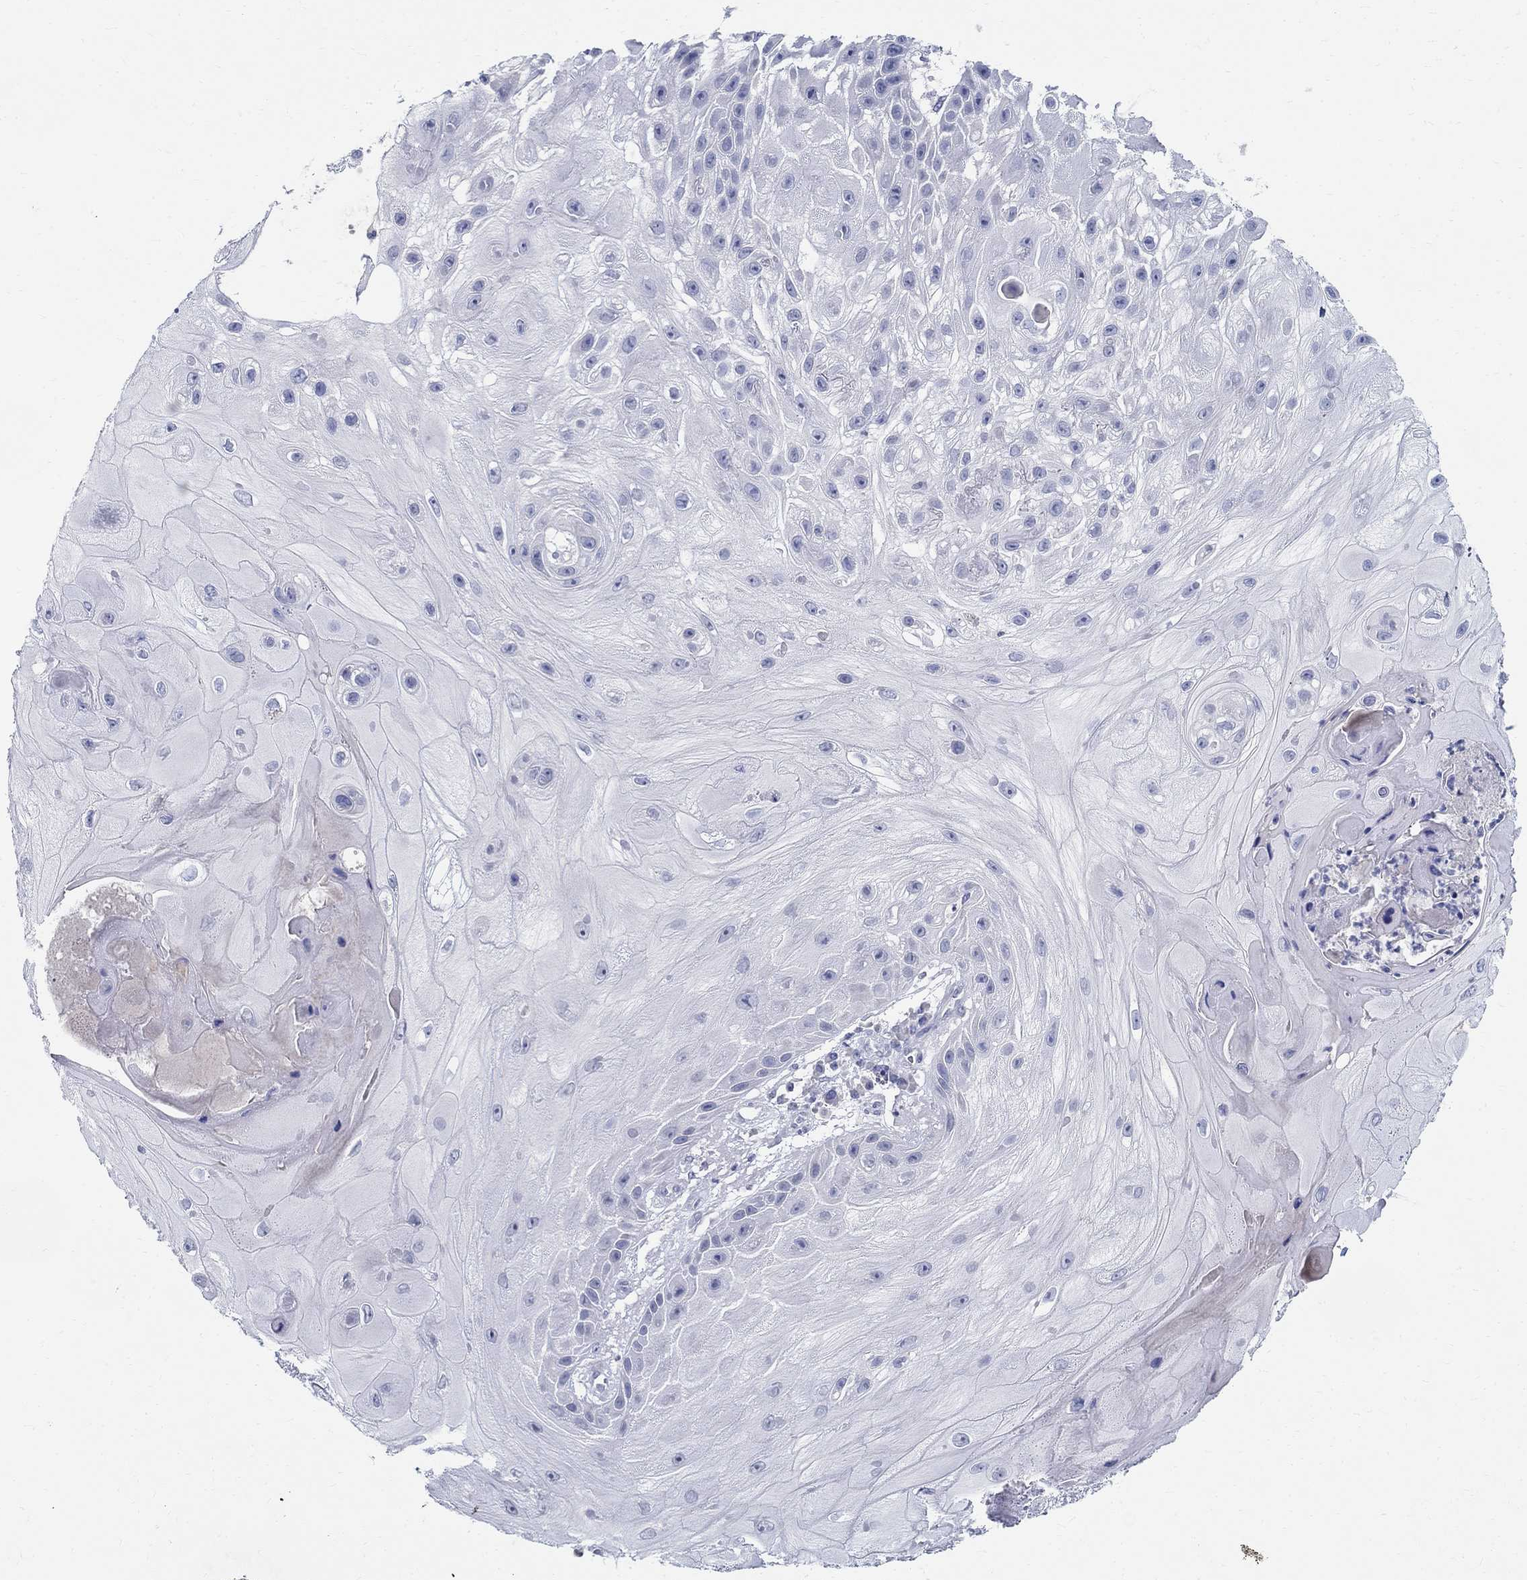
{"staining": {"intensity": "negative", "quantity": "none", "location": "none"}, "tissue": "skin cancer", "cell_type": "Tumor cells", "image_type": "cancer", "snomed": [{"axis": "morphology", "description": "Normal tissue, NOS"}, {"axis": "morphology", "description": "Squamous cell carcinoma, NOS"}, {"axis": "topography", "description": "Skin"}], "caption": "Immunohistochemical staining of human skin squamous cell carcinoma demonstrates no significant expression in tumor cells.", "gene": "CETN1", "patient": {"sex": "male", "age": 79}}